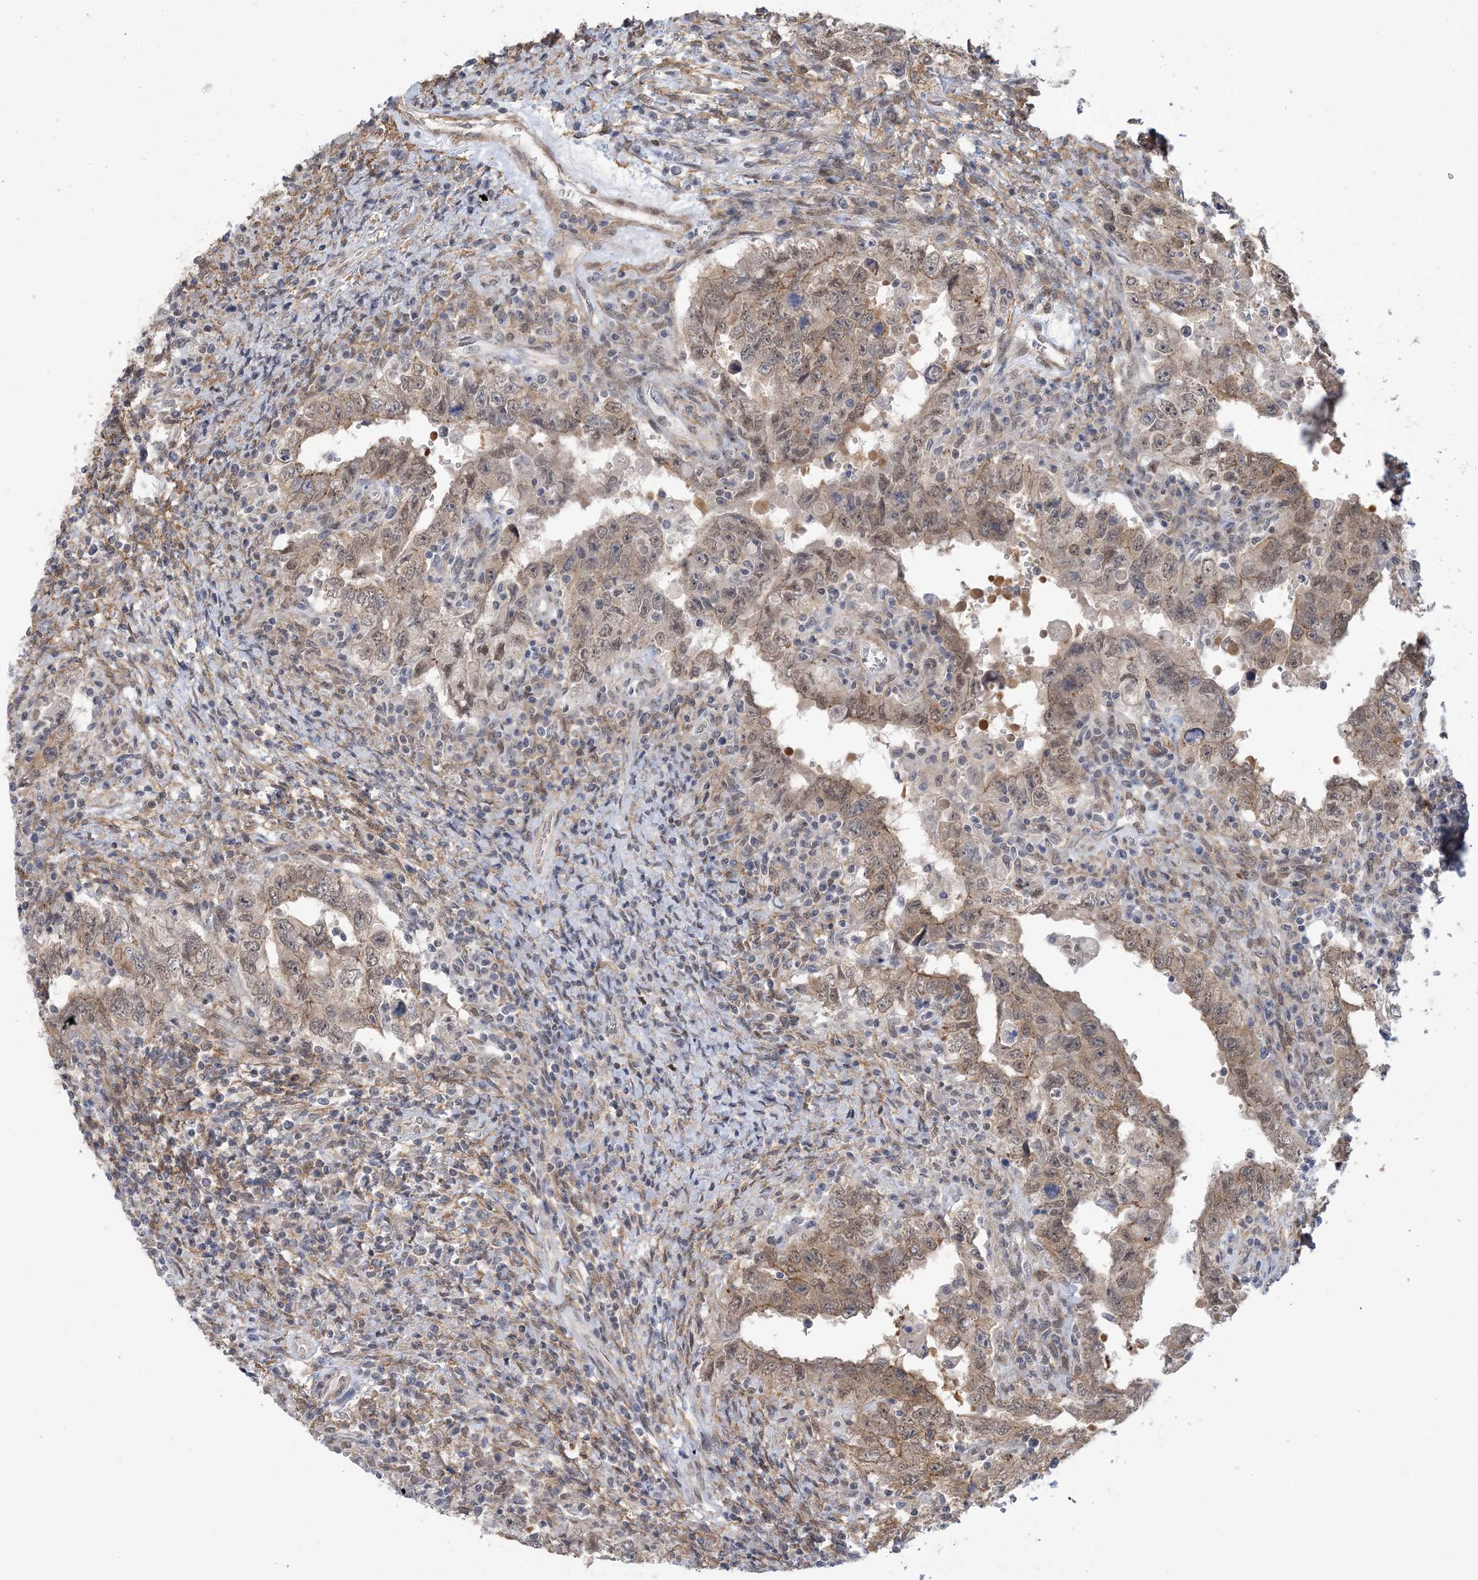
{"staining": {"intensity": "weak", "quantity": ">75%", "location": "cytoplasmic/membranous"}, "tissue": "testis cancer", "cell_type": "Tumor cells", "image_type": "cancer", "snomed": [{"axis": "morphology", "description": "Carcinoma, Embryonal, NOS"}, {"axis": "topography", "description": "Testis"}], "caption": "A micrograph of embryonal carcinoma (testis) stained for a protein exhibits weak cytoplasmic/membranous brown staining in tumor cells.", "gene": "ZNF8", "patient": {"sex": "male", "age": 26}}